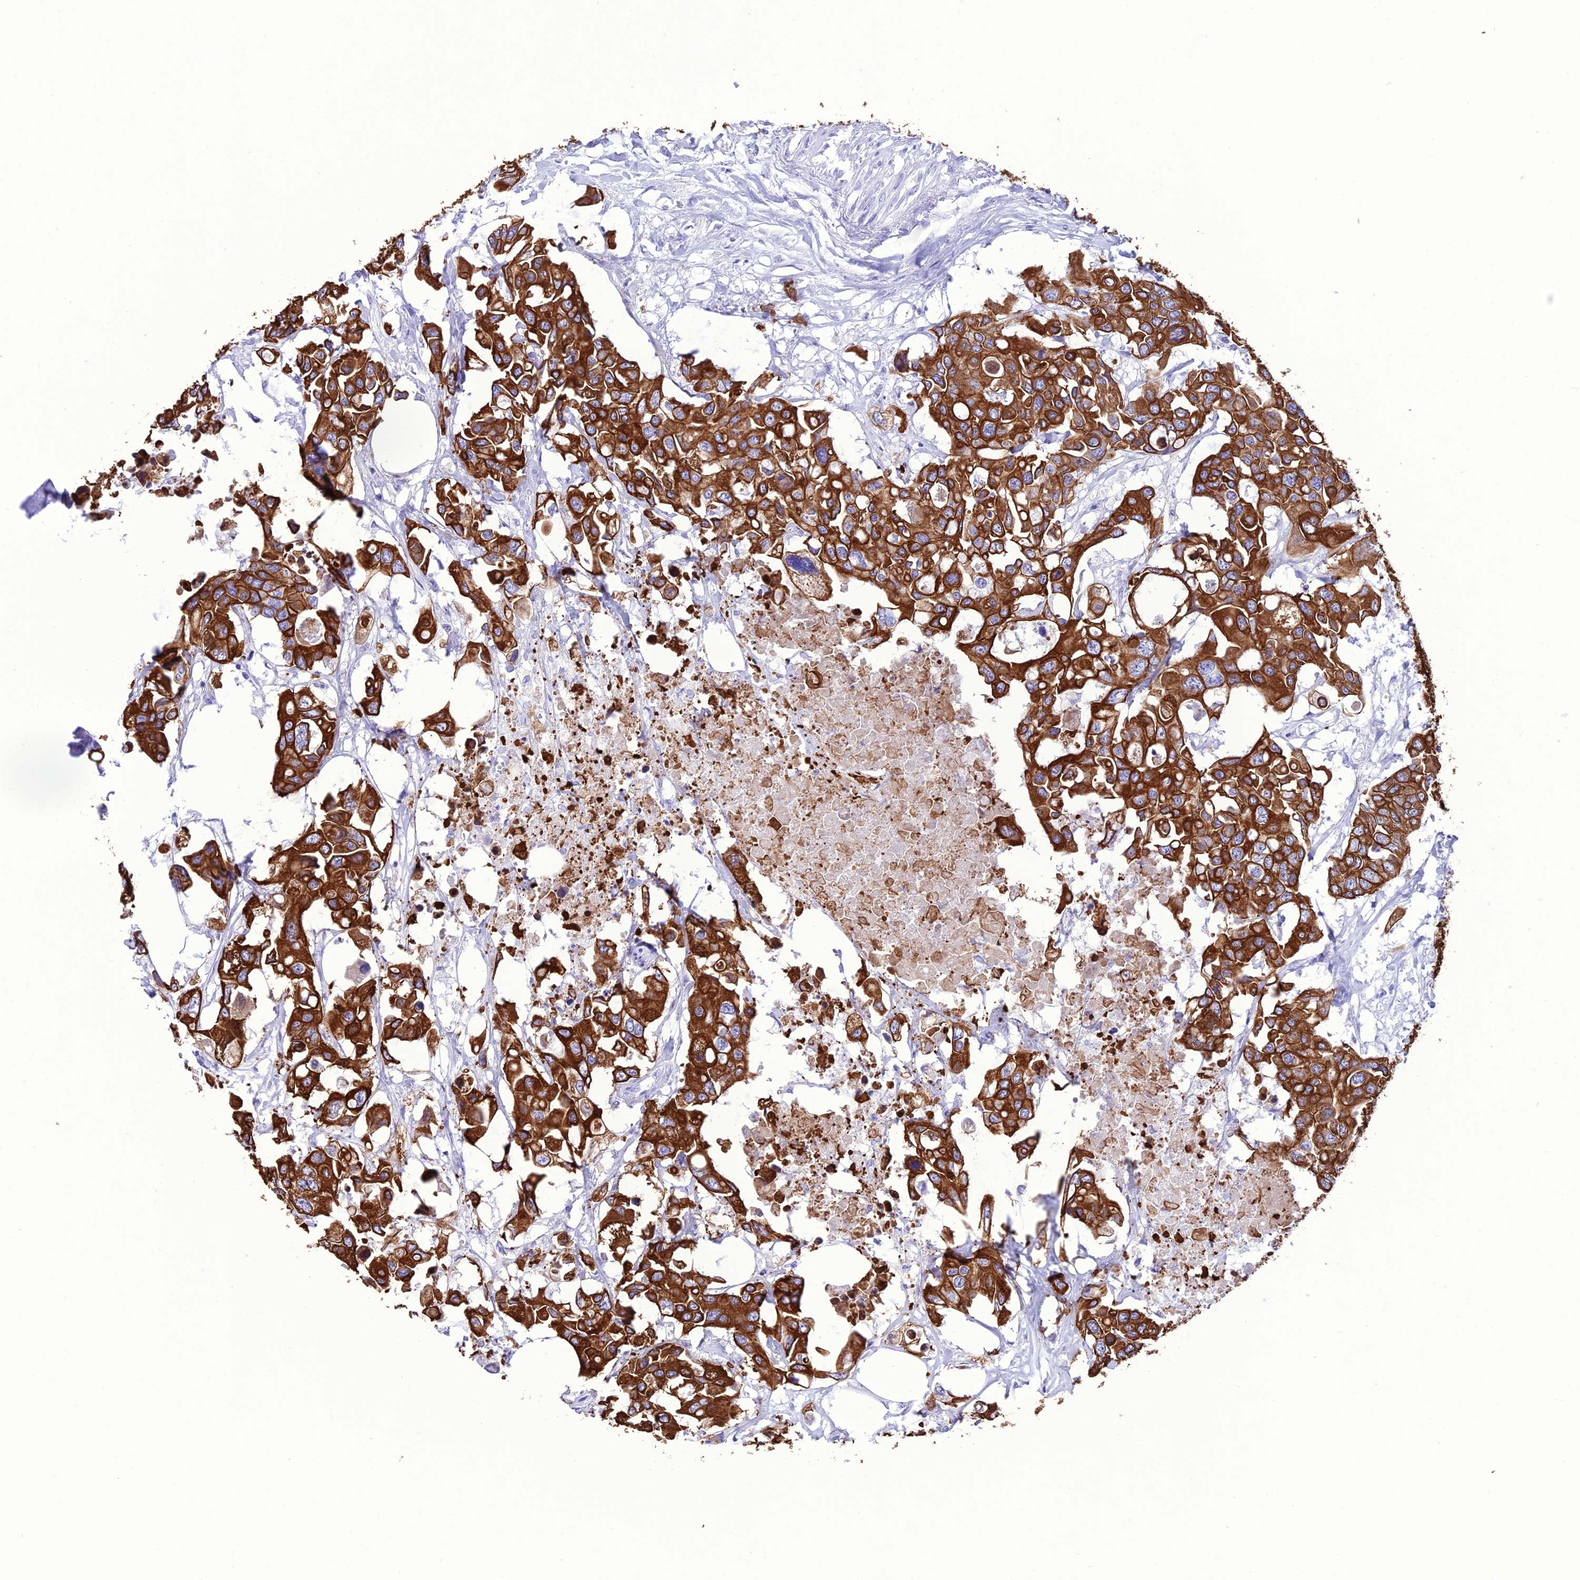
{"staining": {"intensity": "strong", "quantity": ">75%", "location": "cytoplasmic/membranous"}, "tissue": "colorectal cancer", "cell_type": "Tumor cells", "image_type": "cancer", "snomed": [{"axis": "morphology", "description": "Adenocarcinoma, NOS"}, {"axis": "topography", "description": "Colon"}], "caption": "Colorectal adenocarcinoma tissue displays strong cytoplasmic/membranous positivity in about >75% of tumor cells, visualized by immunohistochemistry.", "gene": "VPS52", "patient": {"sex": "male", "age": 77}}